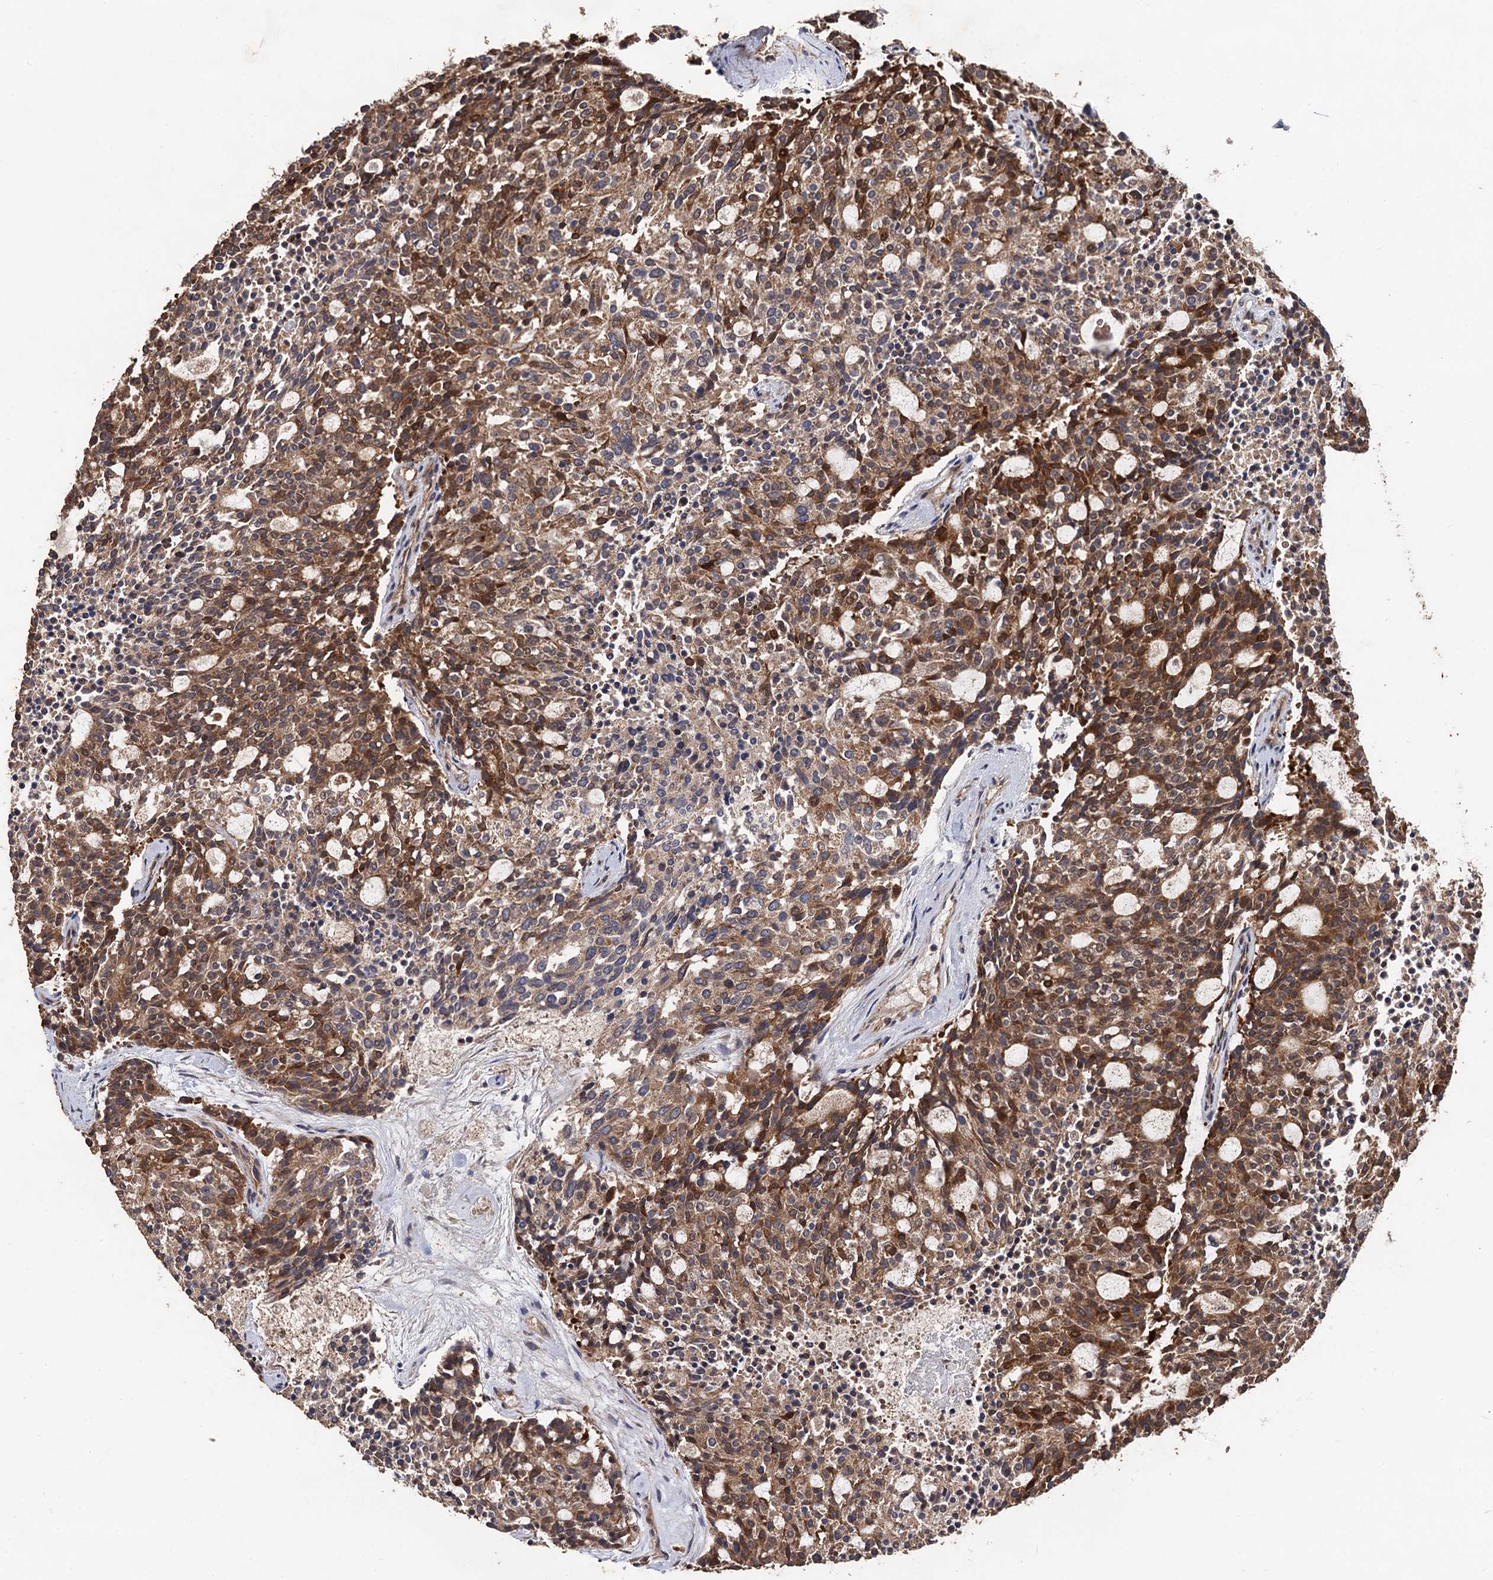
{"staining": {"intensity": "moderate", "quantity": ">75%", "location": "cytoplasmic/membranous"}, "tissue": "carcinoid", "cell_type": "Tumor cells", "image_type": "cancer", "snomed": [{"axis": "morphology", "description": "Carcinoid, malignant, NOS"}, {"axis": "topography", "description": "Pancreas"}], "caption": "High-magnification brightfield microscopy of carcinoid stained with DAB (brown) and counterstained with hematoxylin (blue). tumor cells exhibit moderate cytoplasmic/membranous positivity is seen in about>75% of cells.", "gene": "PPTC7", "patient": {"sex": "female", "age": 54}}